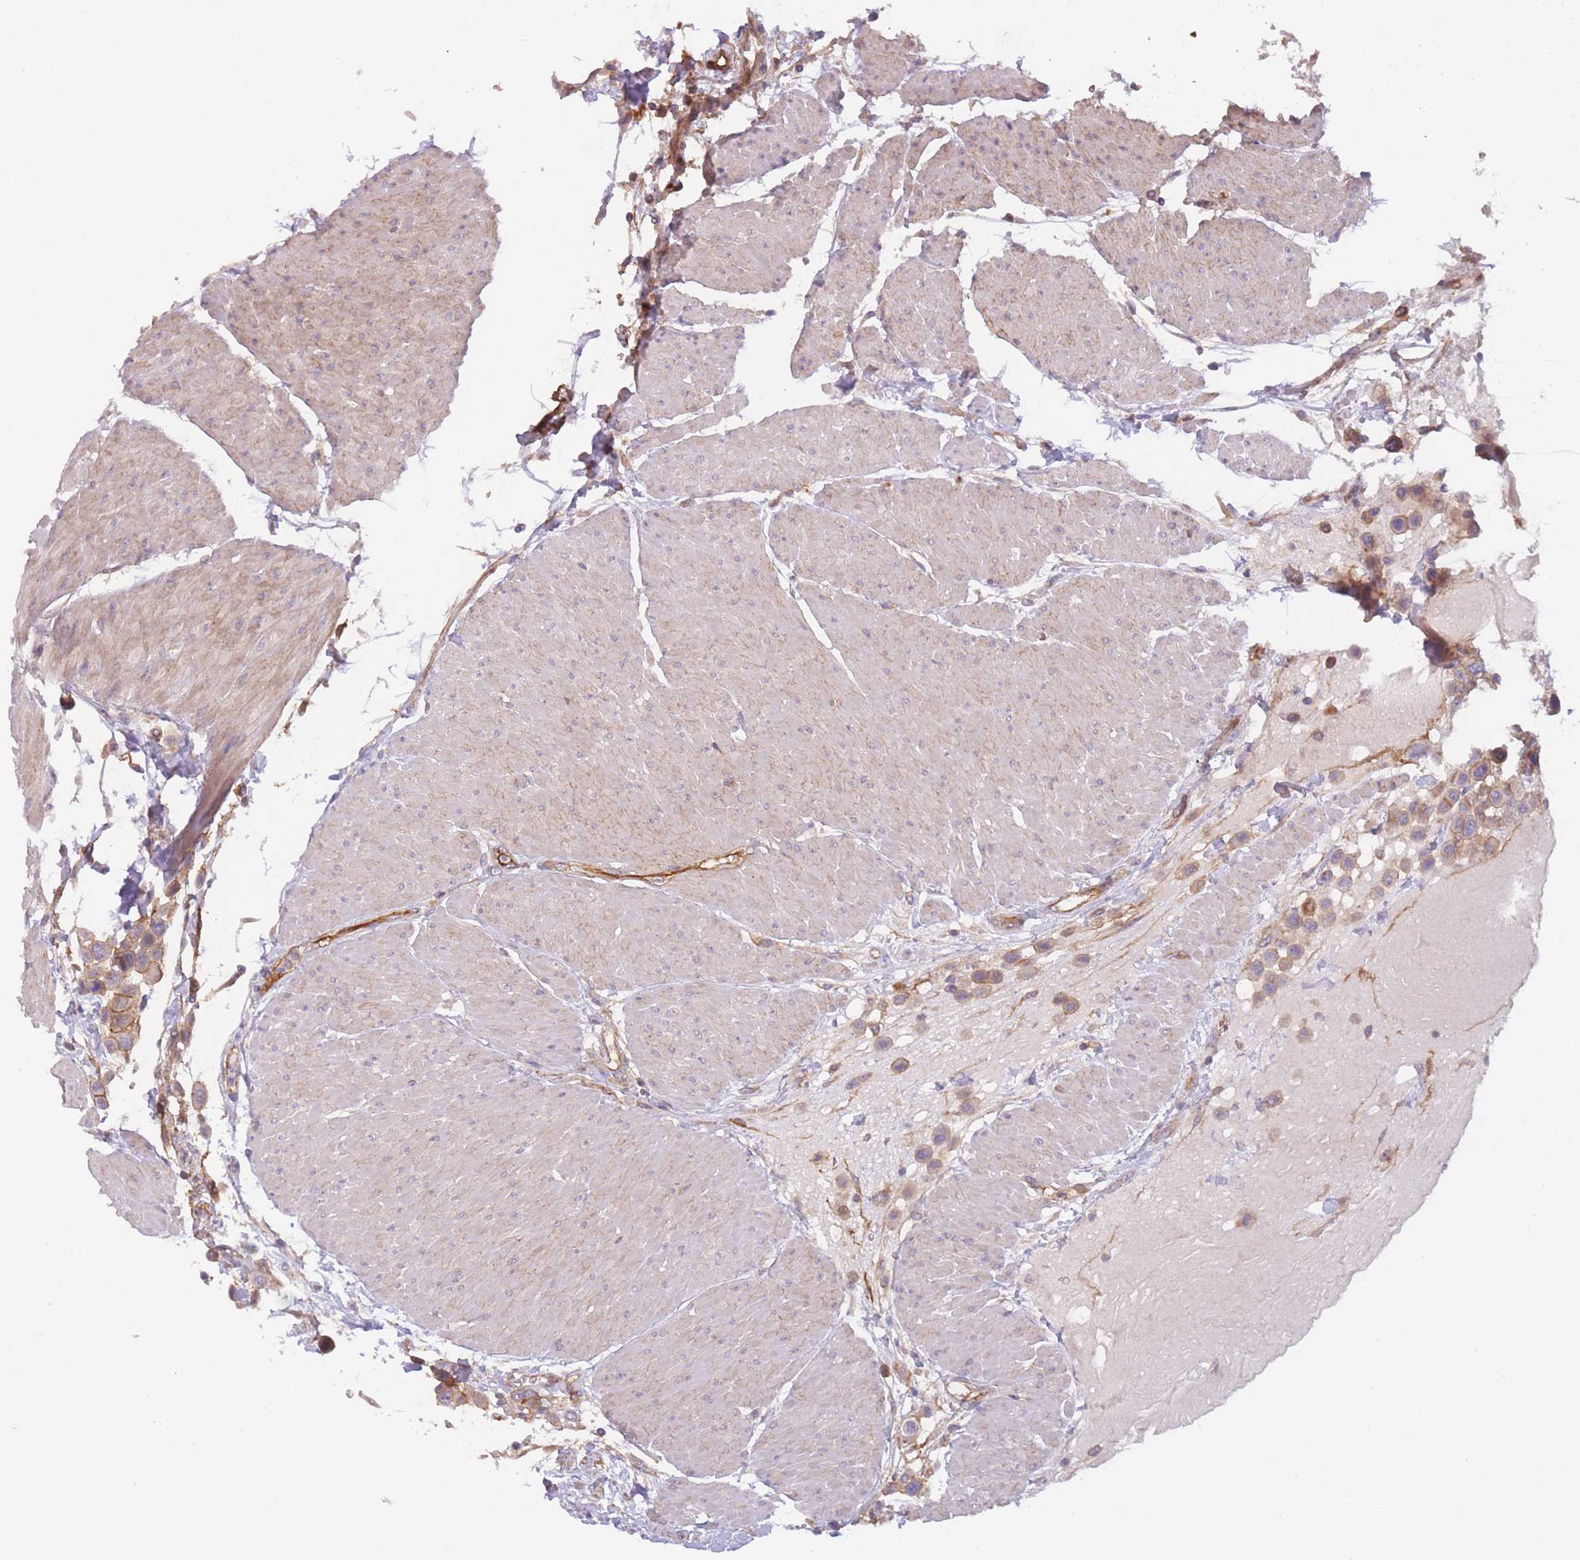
{"staining": {"intensity": "weak", "quantity": ">75%", "location": "cytoplasmic/membranous"}, "tissue": "urothelial cancer", "cell_type": "Tumor cells", "image_type": "cancer", "snomed": [{"axis": "morphology", "description": "Urothelial carcinoma, High grade"}, {"axis": "topography", "description": "Urinary bladder"}], "caption": "There is low levels of weak cytoplasmic/membranous positivity in tumor cells of urothelial carcinoma (high-grade), as demonstrated by immunohistochemical staining (brown color).", "gene": "WDR93", "patient": {"sex": "male", "age": 50}}